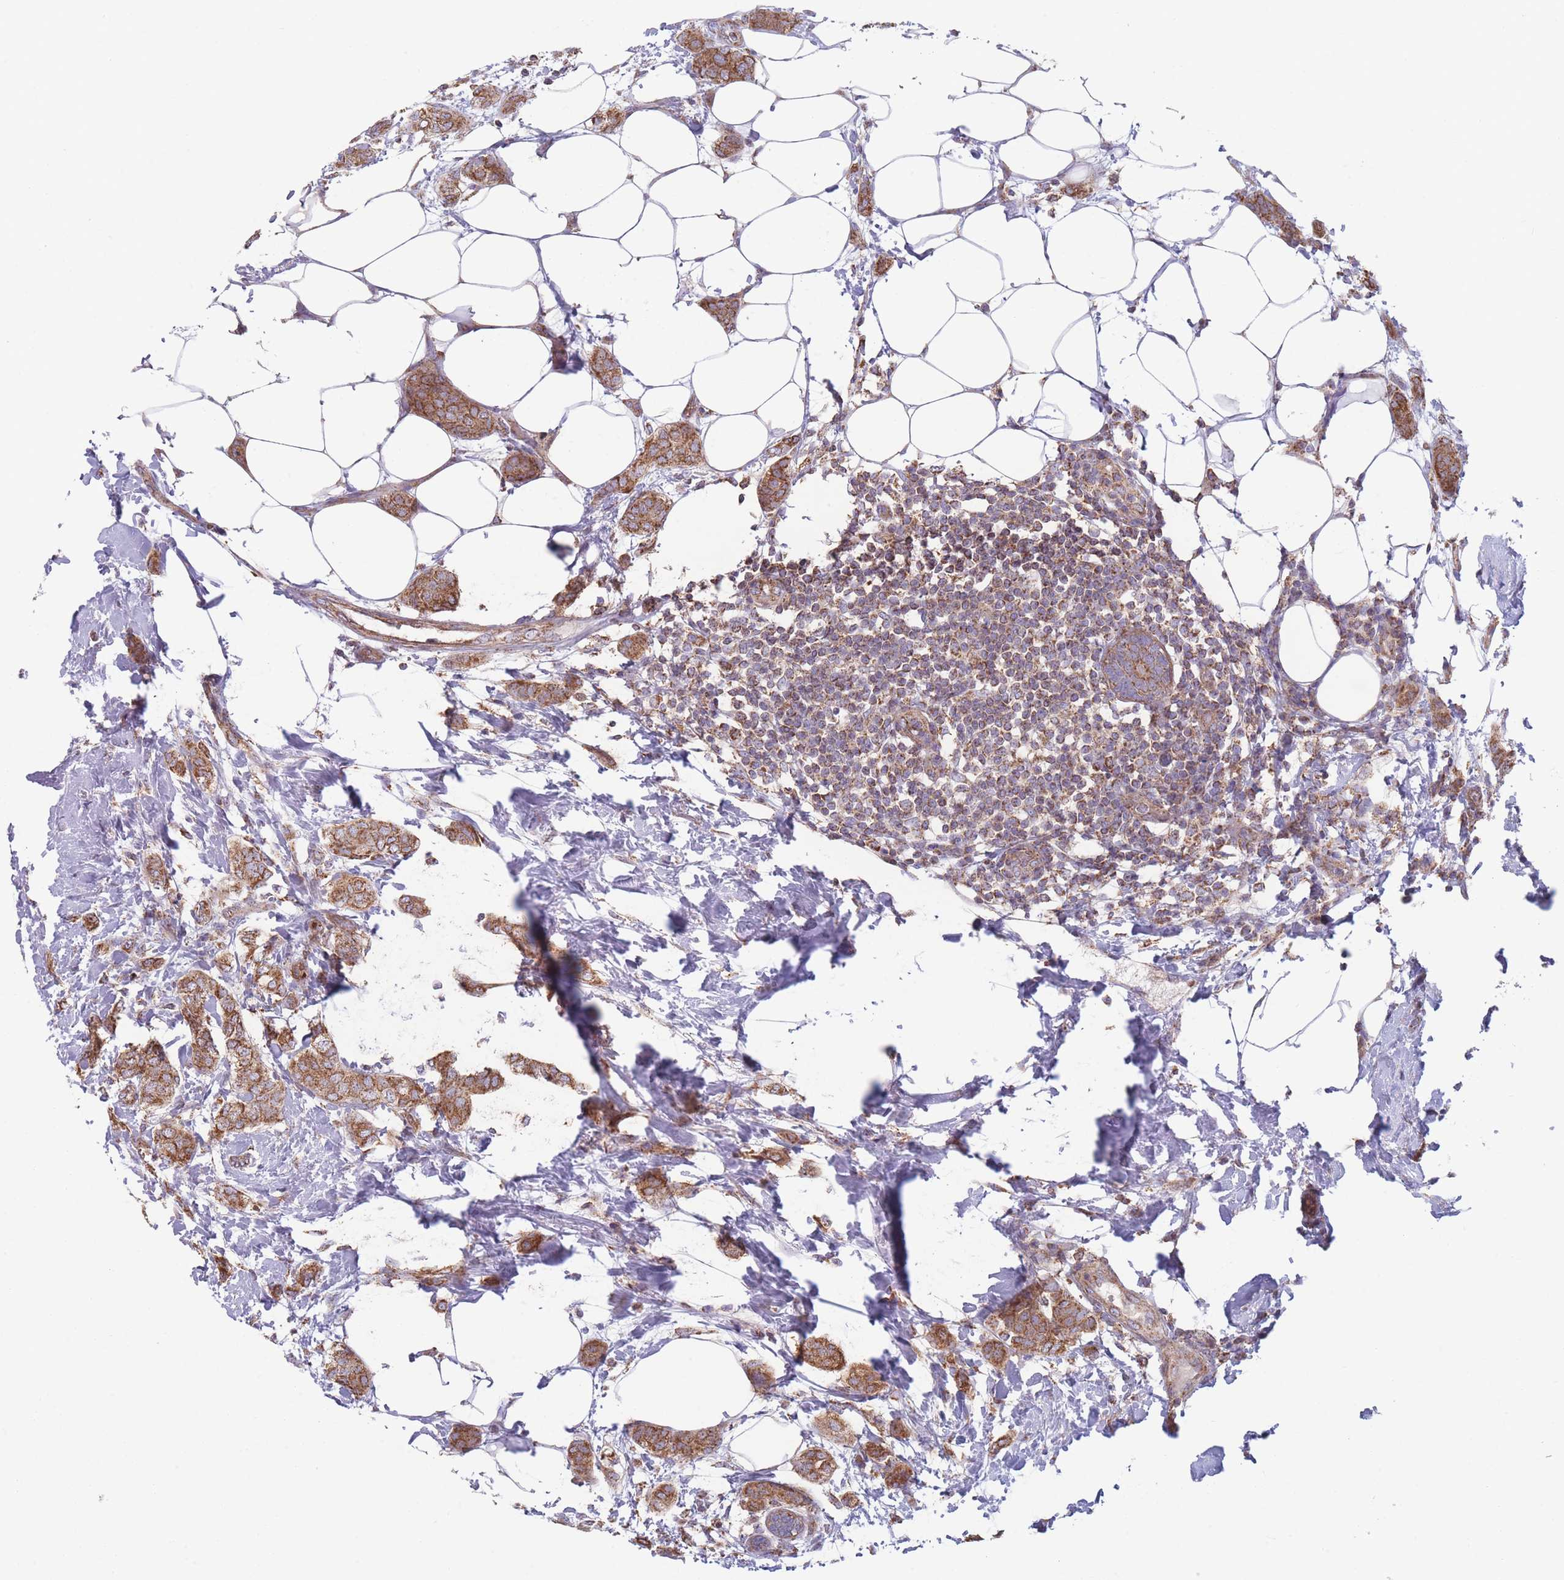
{"staining": {"intensity": "strong", "quantity": ">75%", "location": "cytoplasmic/membranous"}, "tissue": "breast cancer", "cell_type": "Tumor cells", "image_type": "cancer", "snomed": [{"axis": "morphology", "description": "Duct carcinoma"}, {"axis": "topography", "description": "Breast"}], "caption": "A brown stain highlights strong cytoplasmic/membranous positivity of a protein in invasive ductal carcinoma (breast) tumor cells.", "gene": "KIF16B", "patient": {"sex": "female", "age": 72}}